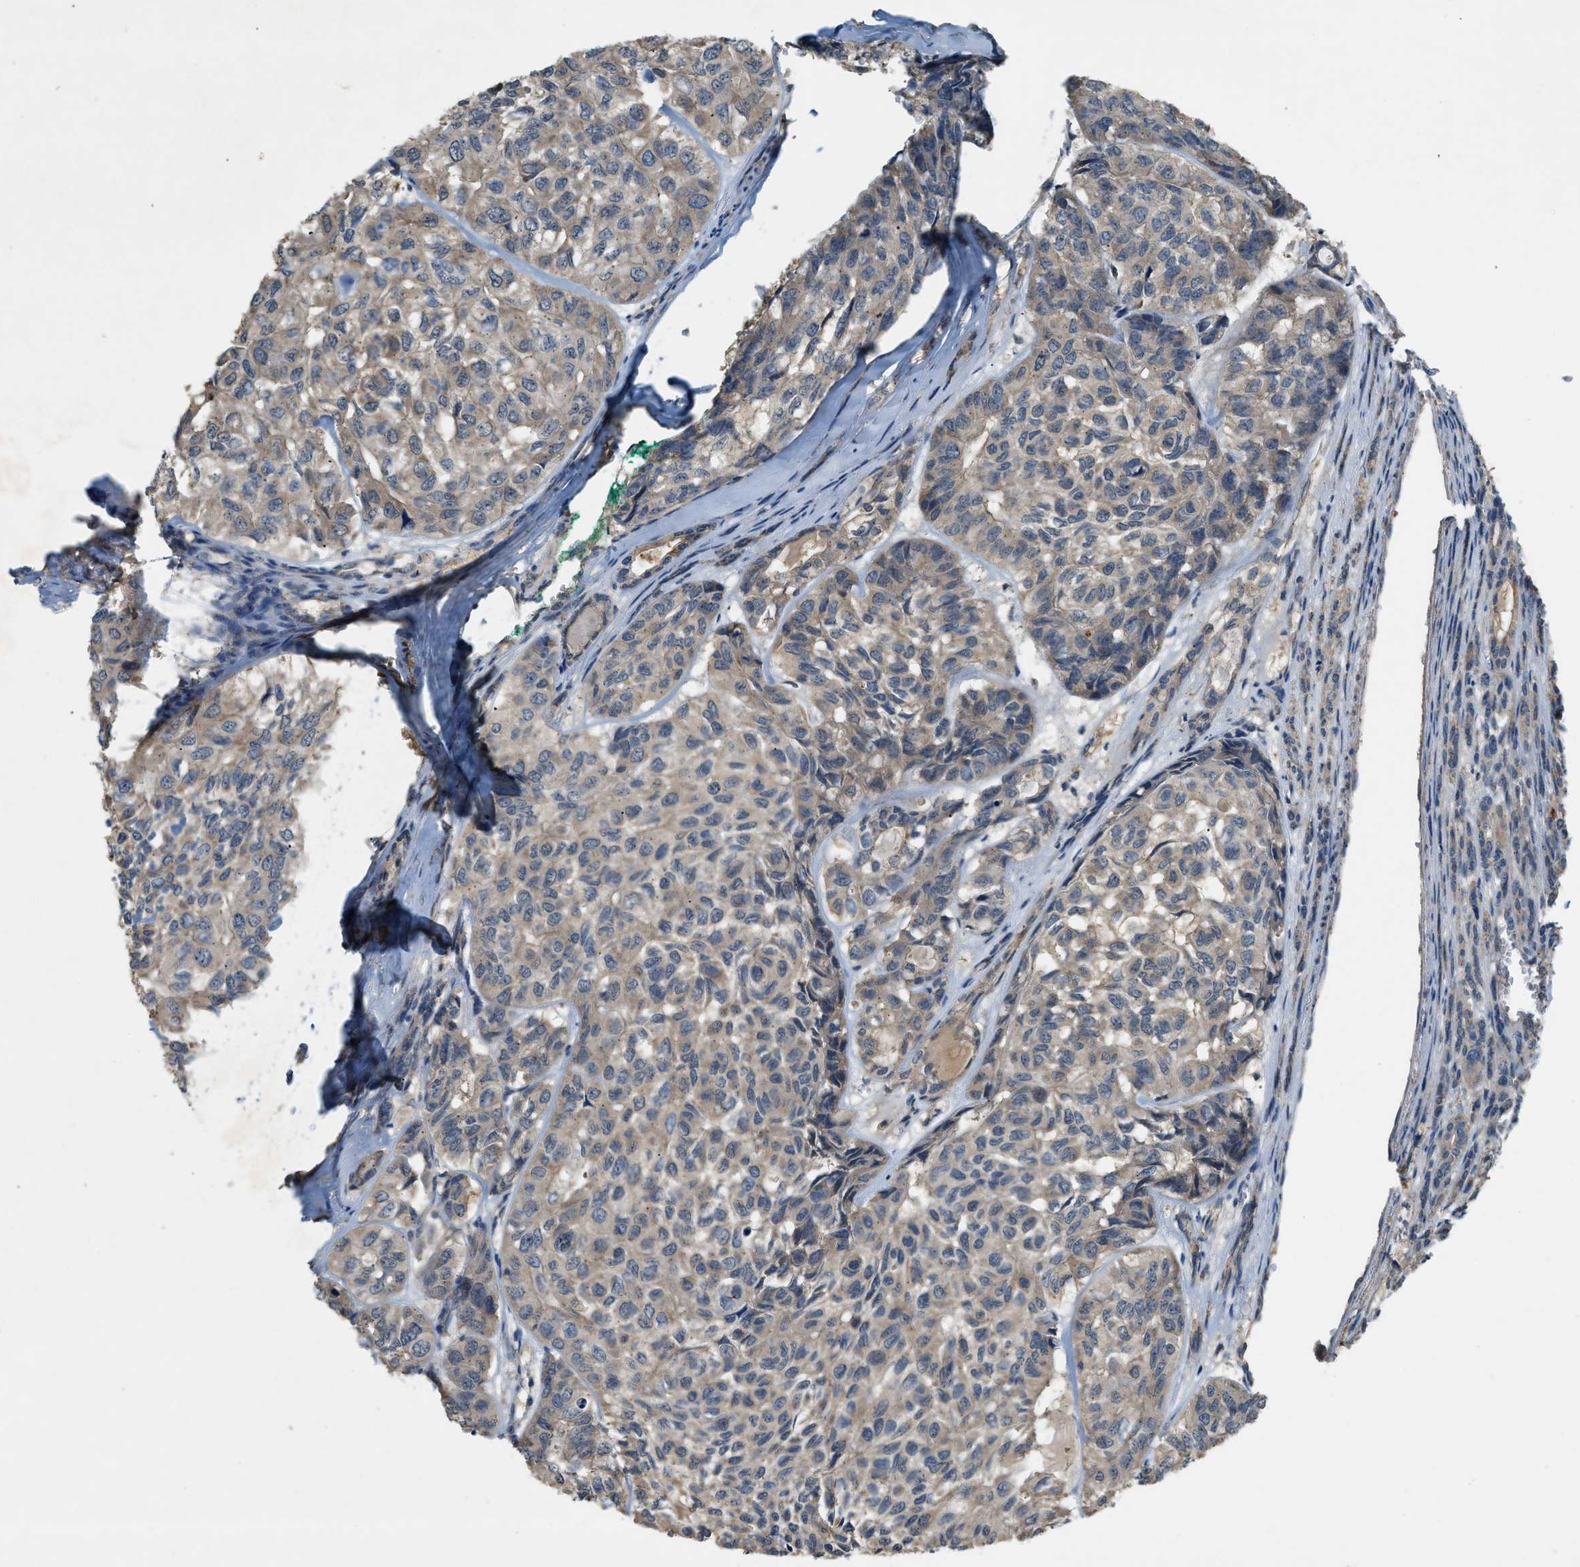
{"staining": {"intensity": "weak", "quantity": ">75%", "location": "cytoplasmic/membranous"}, "tissue": "head and neck cancer", "cell_type": "Tumor cells", "image_type": "cancer", "snomed": [{"axis": "morphology", "description": "Adenocarcinoma, NOS"}, {"axis": "topography", "description": "Salivary gland, NOS"}, {"axis": "topography", "description": "Head-Neck"}], "caption": "Immunohistochemical staining of head and neck cancer (adenocarcinoma) displays low levels of weak cytoplasmic/membranous expression in approximately >75% of tumor cells. (DAB = brown stain, brightfield microscopy at high magnification).", "gene": "CFLAR", "patient": {"sex": "female", "age": 76}}